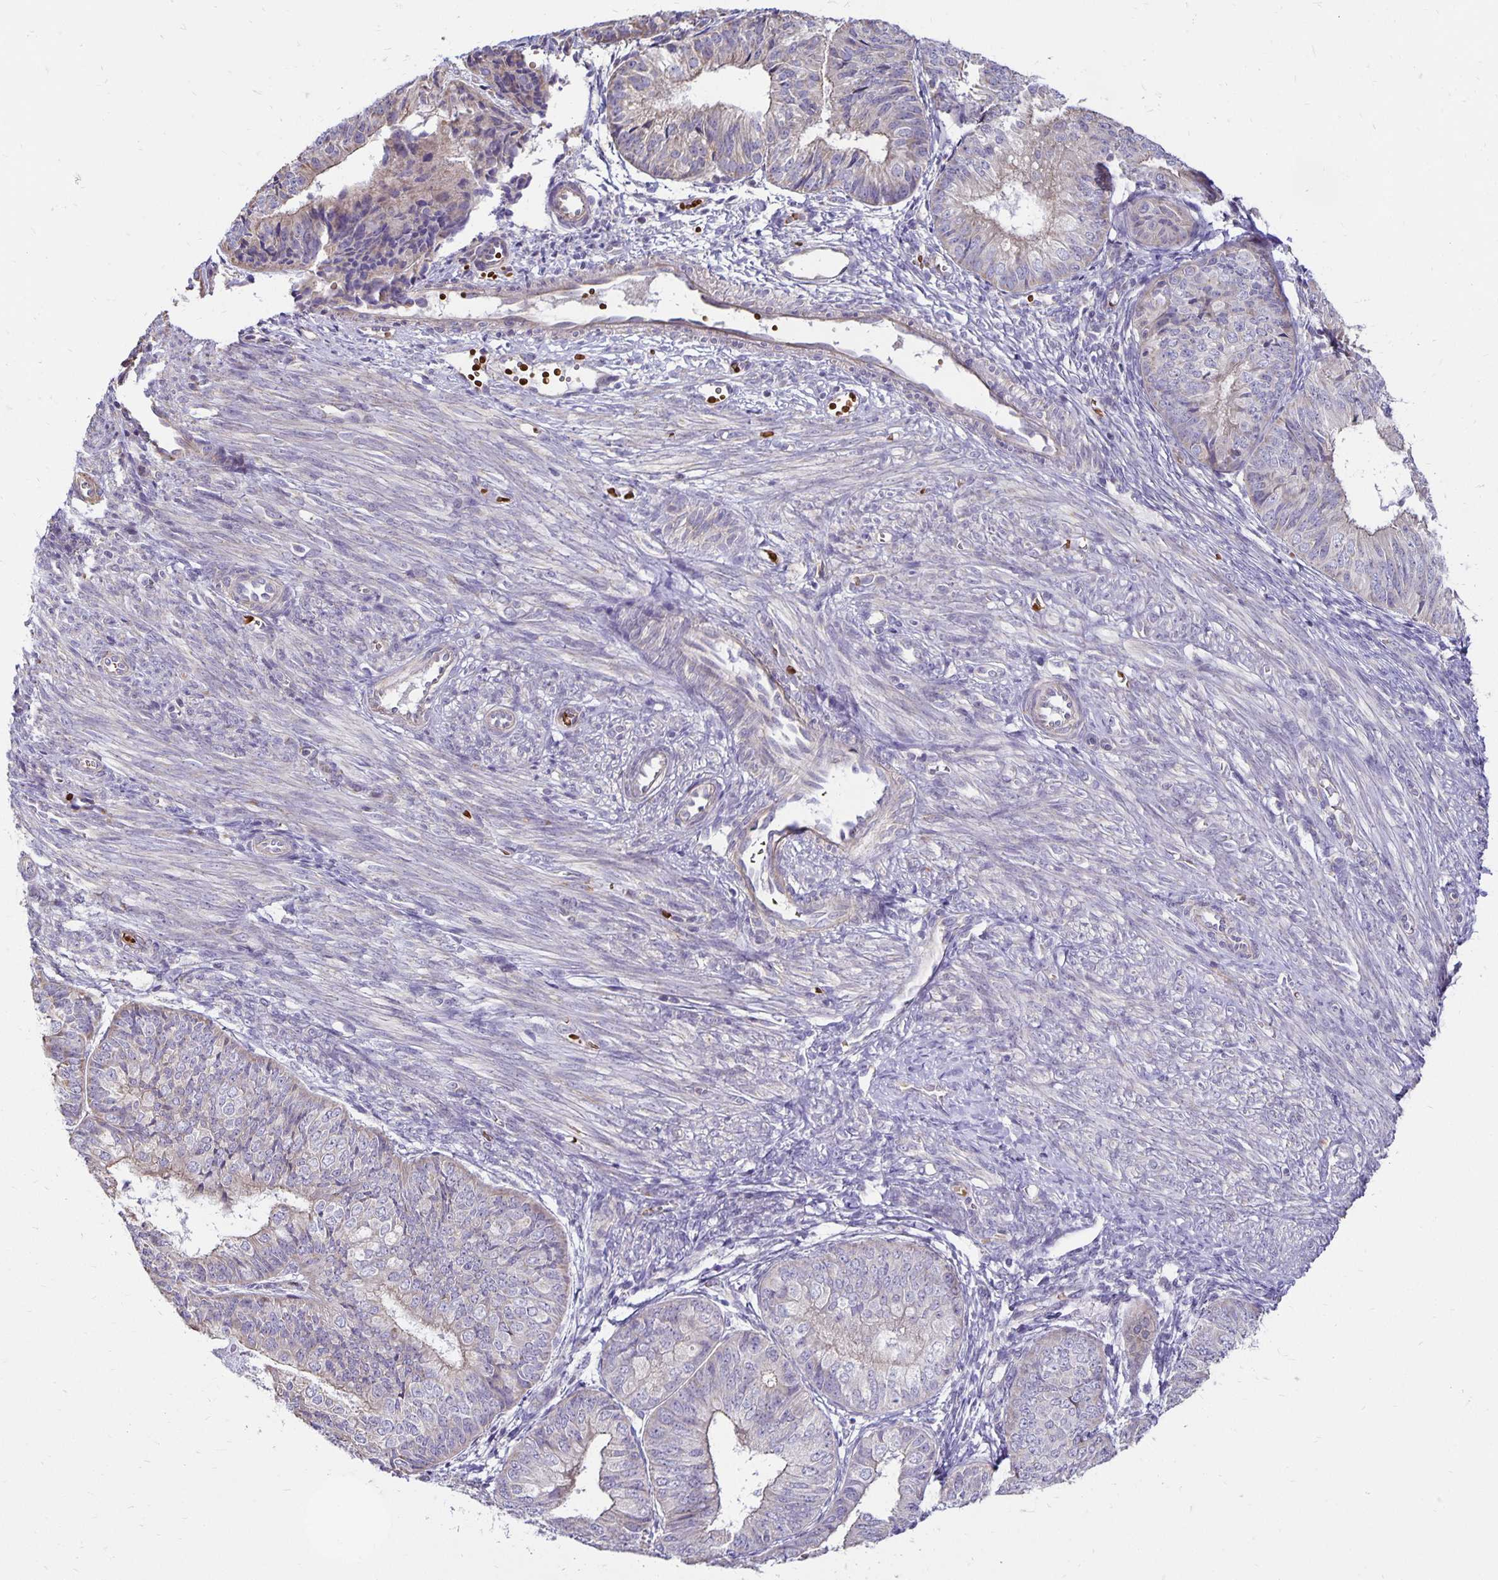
{"staining": {"intensity": "negative", "quantity": "none", "location": "none"}, "tissue": "endometrial cancer", "cell_type": "Tumor cells", "image_type": "cancer", "snomed": [{"axis": "morphology", "description": "Adenocarcinoma, NOS"}, {"axis": "topography", "description": "Endometrium"}], "caption": "A photomicrograph of human endometrial cancer is negative for staining in tumor cells.", "gene": "FN3K", "patient": {"sex": "female", "age": 58}}